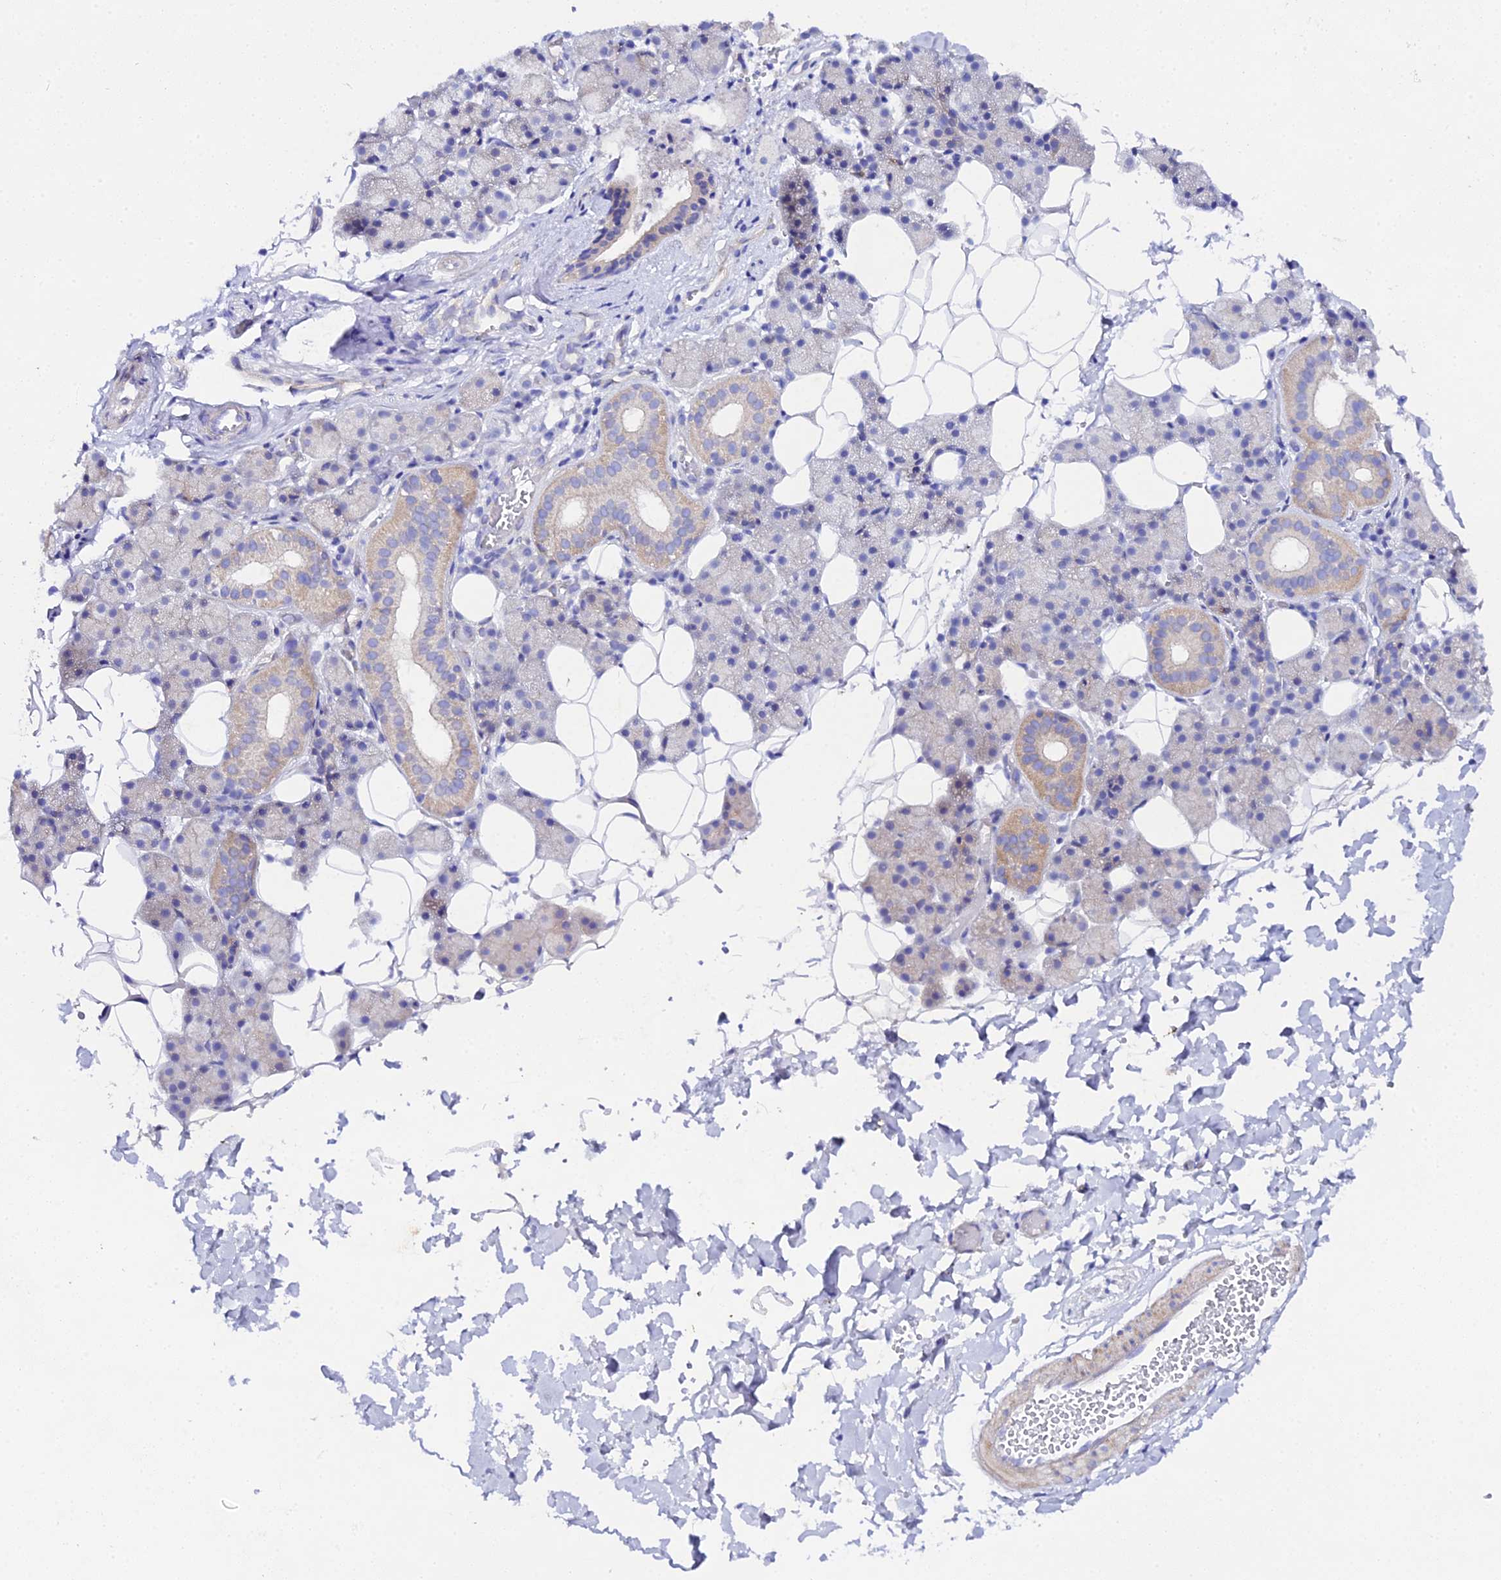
{"staining": {"intensity": "moderate", "quantity": "<25%", "location": "cytoplasmic/membranous"}, "tissue": "salivary gland", "cell_type": "Glandular cells", "image_type": "normal", "snomed": [{"axis": "morphology", "description": "Normal tissue, NOS"}, {"axis": "topography", "description": "Salivary gland"}], "caption": "This photomicrograph reveals unremarkable salivary gland stained with immunohistochemistry (IHC) to label a protein in brown. The cytoplasmic/membranous of glandular cells show moderate positivity for the protein. Nuclei are counter-stained blue.", "gene": "CFAP45", "patient": {"sex": "female", "age": 33}}